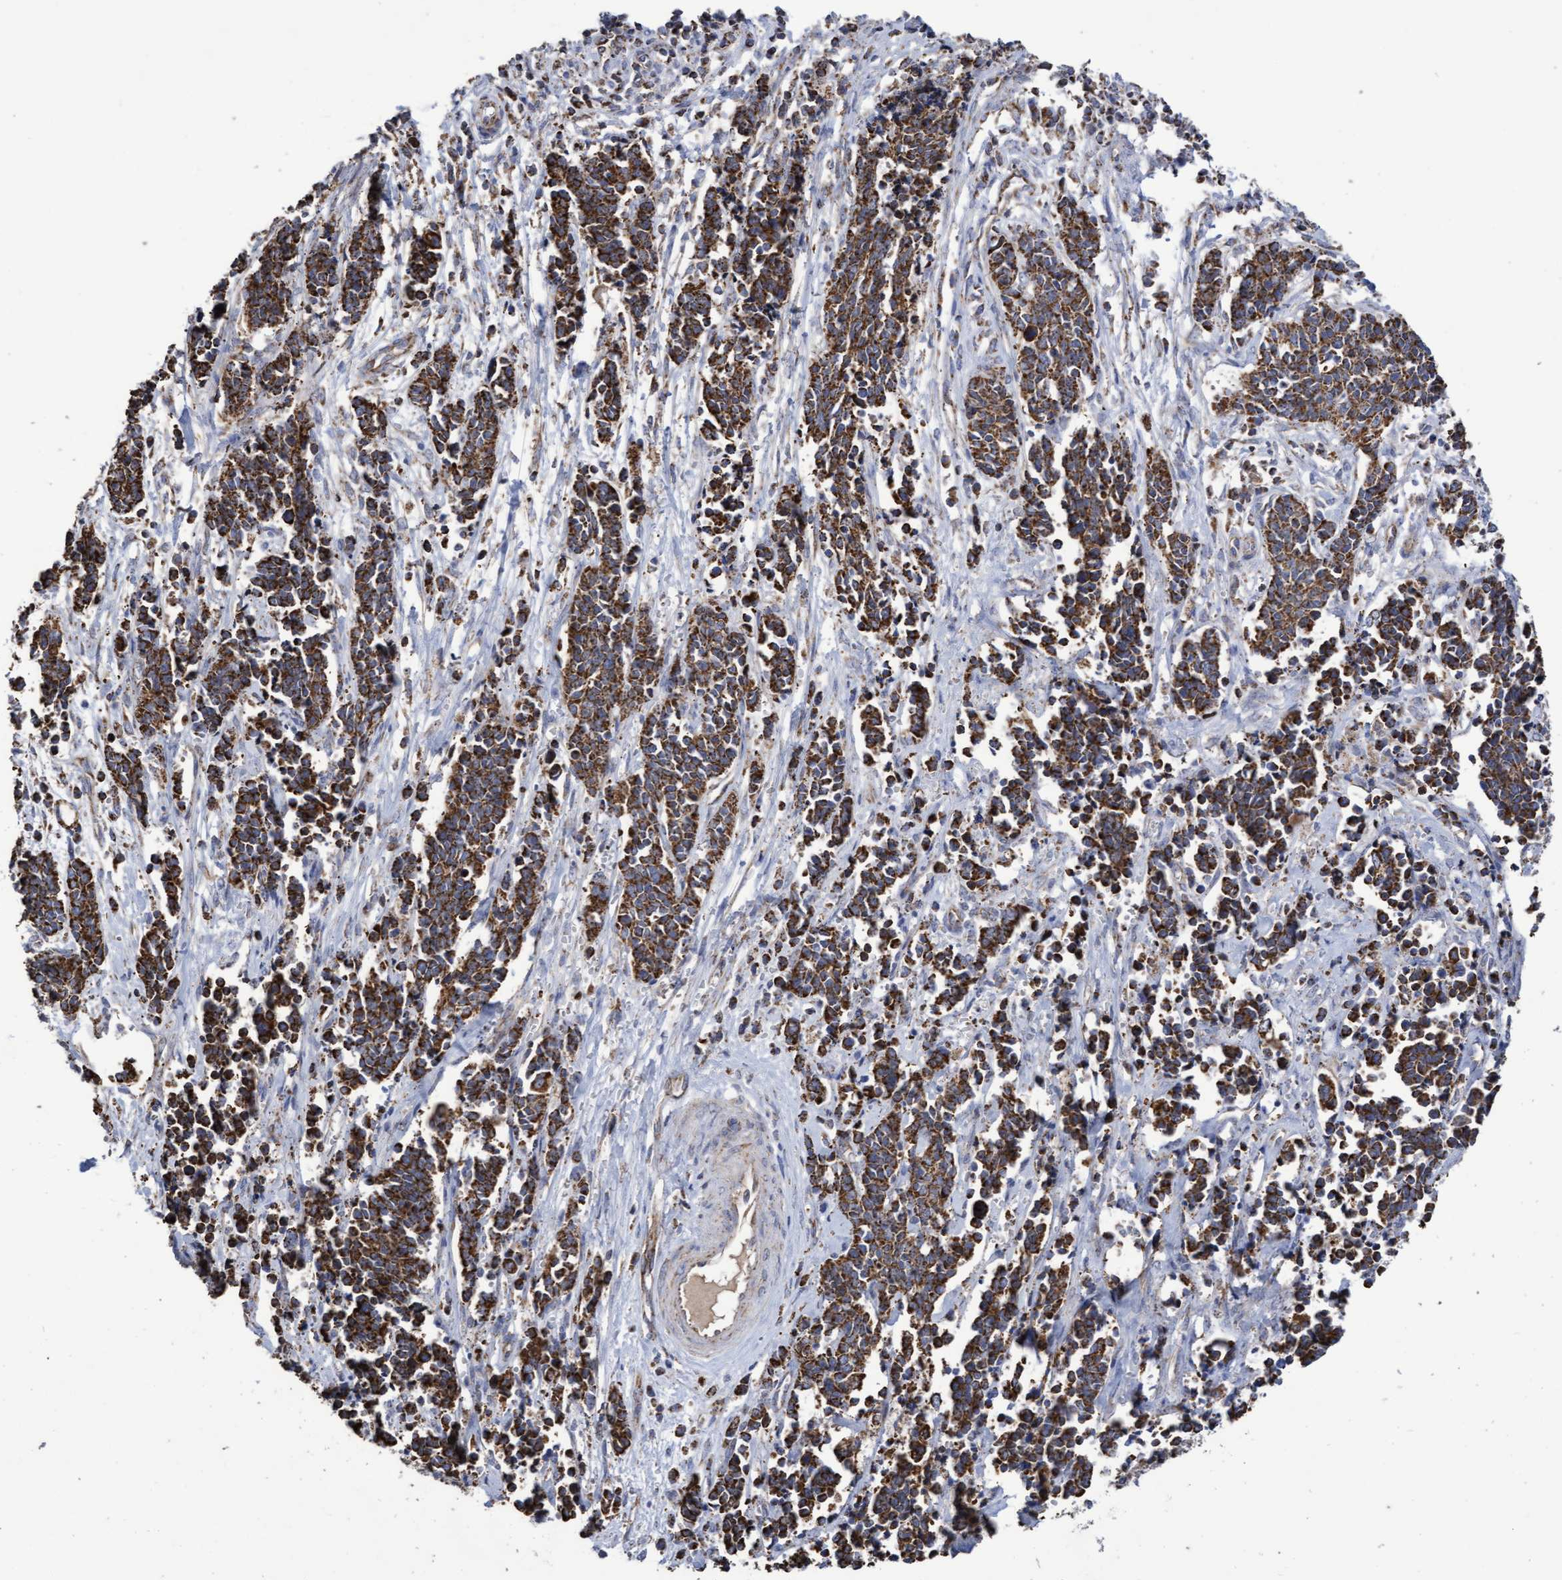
{"staining": {"intensity": "strong", "quantity": ">75%", "location": "cytoplasmic/membranous"}, "tissue": "cervical cancer", "cell_type": "Tumor cells", "image_type": "cancer", "snomed": [{"axis": "morphology", "description": "Squamous cell carcinoma, NOS"}, {"axis": "topography", "description": "Cervix"}], "caption": "Cervical cancer was stained to show a protein in brown. There is high levels of strong cytoplasmic/membranous staining in about >75% of tumor cells. The protein of interest is stained brown, and the nuclei are stained in blue (DAB (3,3'-diaminobenzidine) IHC with brightfield microscopy, high magnification).", "gene": "COBL", "patient": {"sex": "female", "age": 35}}